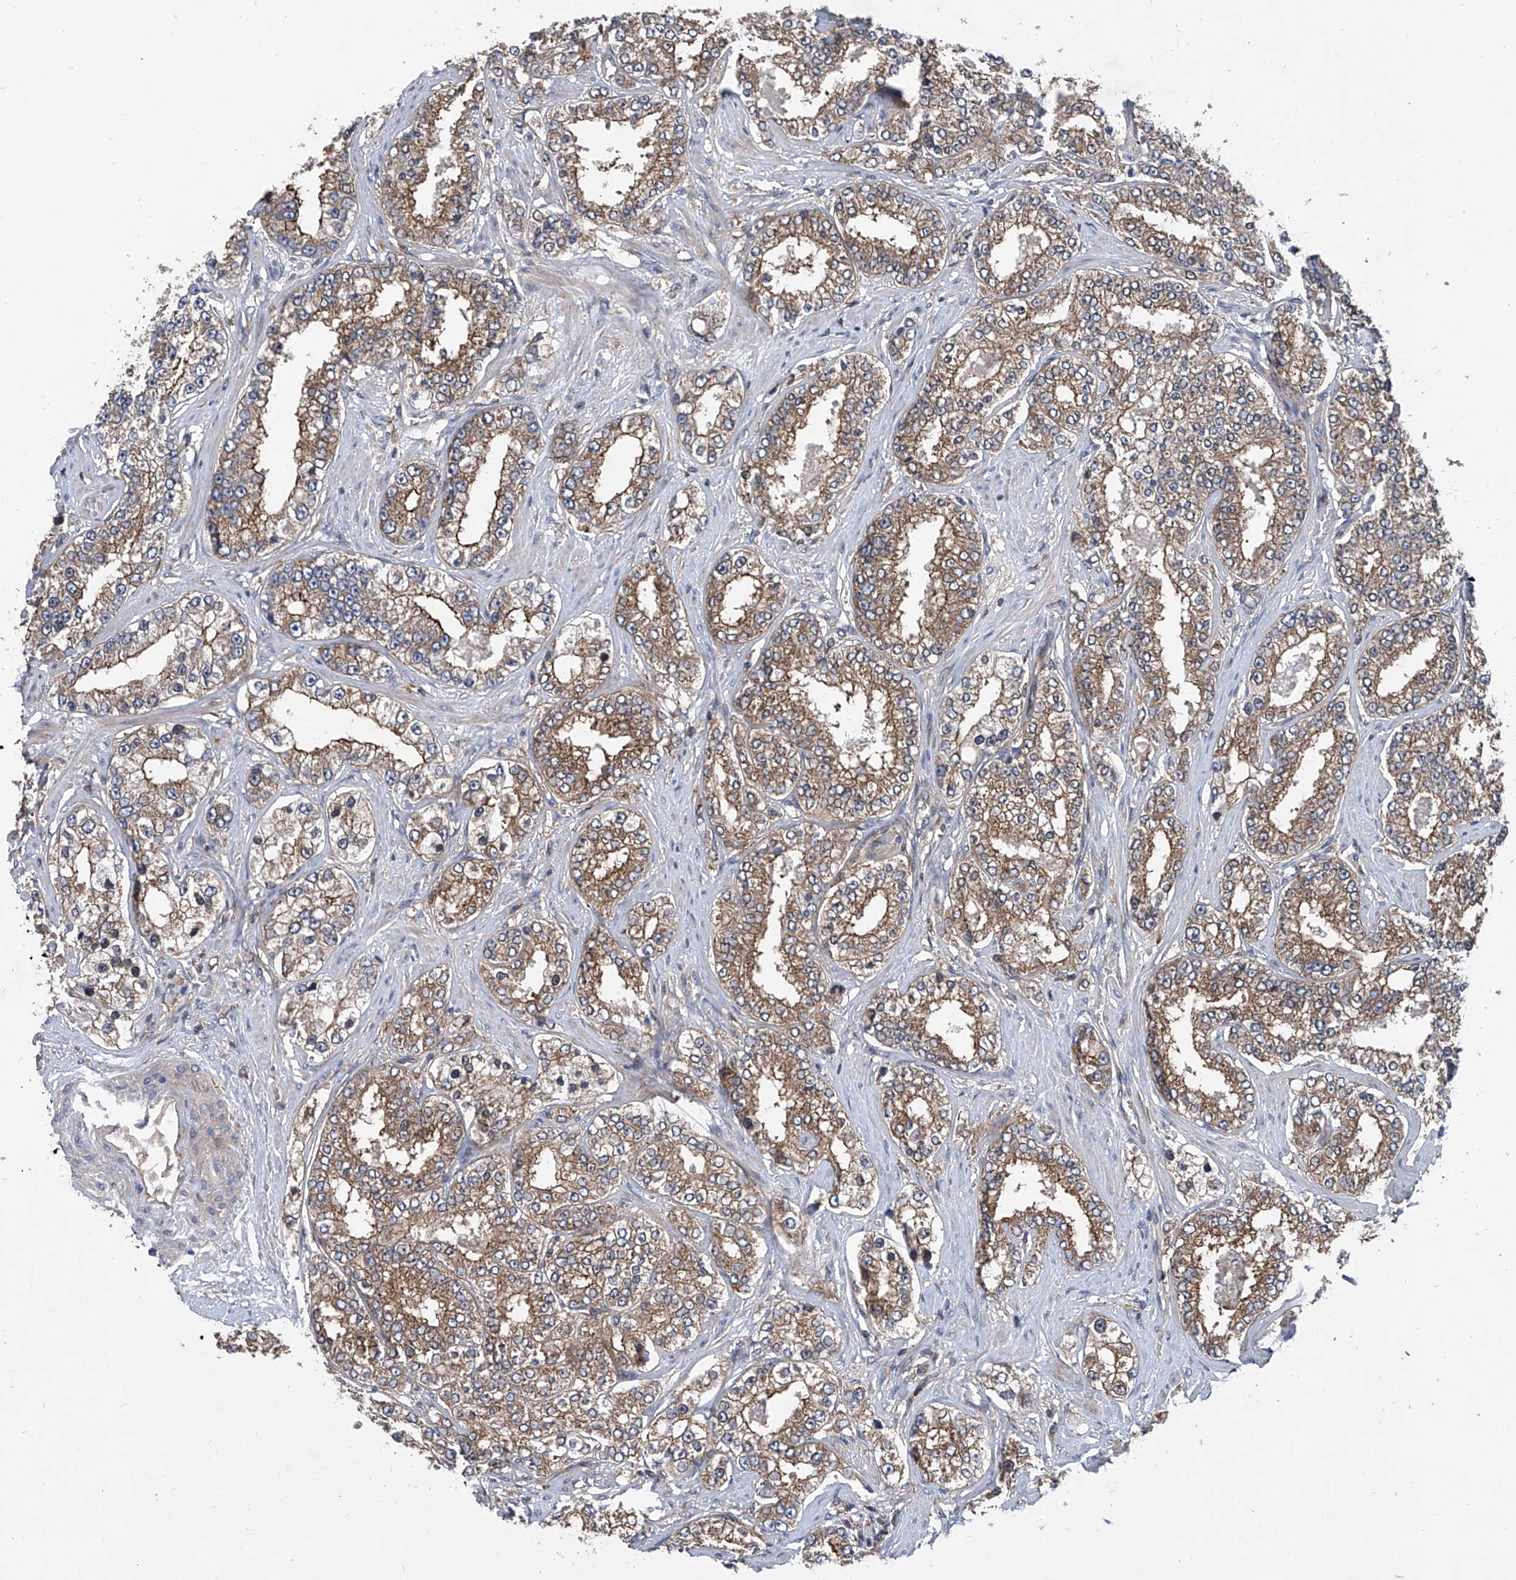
{"staining": {"intensity": "moderate", "quantity": ">75%", "location": "cytoplasmic/membranous"}, "tissue": "prostate cancer", "cell_type": "Tumor cells", "image_type": "cancer", "snomed": [{"axis": "morphology", "description": "Normal tissue, NOS"}, {"axis": "morphology", "description": "Adenocarcinoma, High grade"}, {"axis": "topography", "description": "Prostate"}], "caption": "Protein expression analysis of human prostate cancer (adenocarcinoma (high-grade)) reveals moderate cytoplasmic/membranous staining in about >75% of tumor cells.", "gene": "SMAP1", "patient": {"sex": "male", "age": 83}}